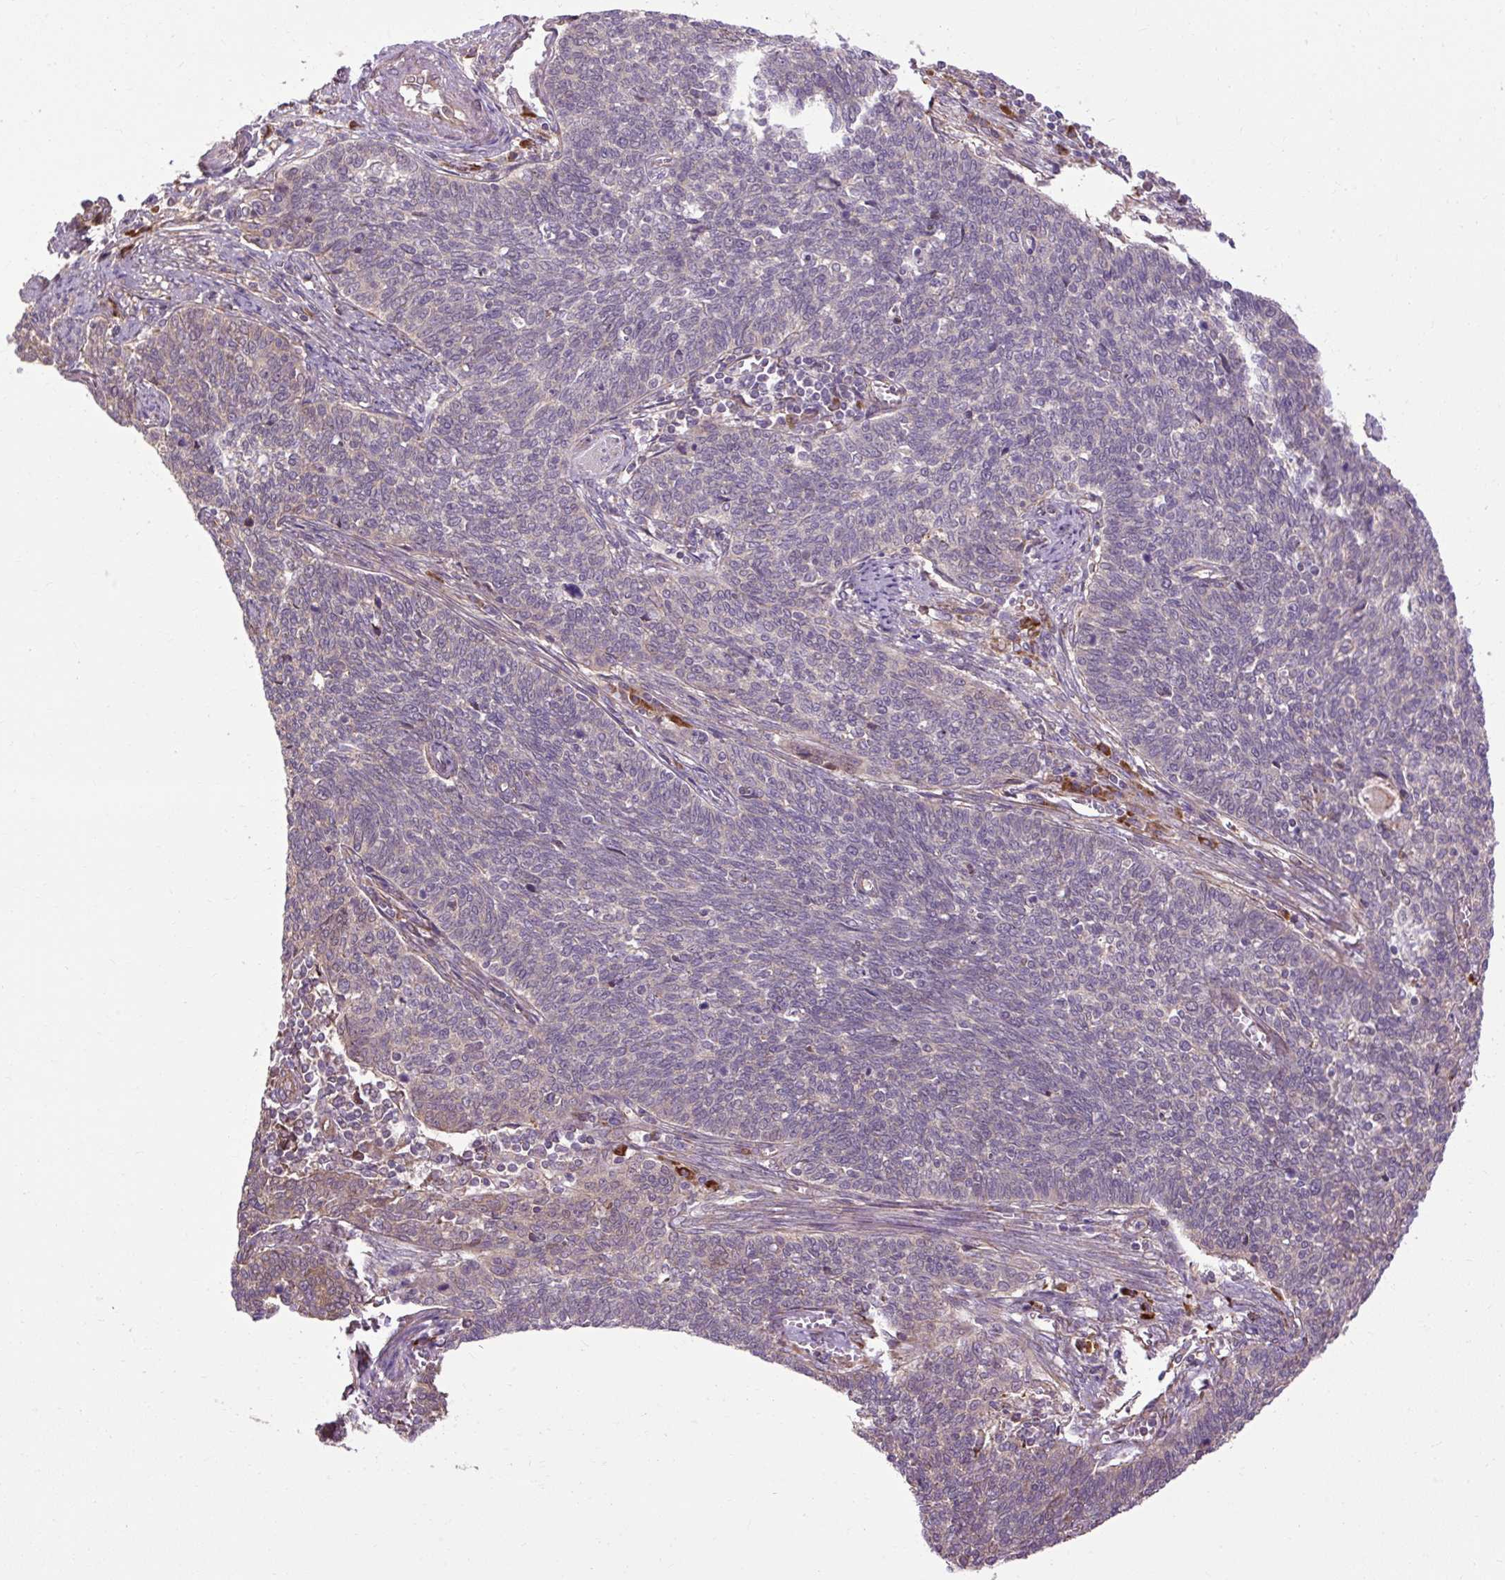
{"staining": {"intensity": "negative", "quantity": "none", "location": "none"}, "tissue": "cervical cancer", "cell_type": "Tumor cells", "image_type": "cancer", "snomed": [{"axis": "morphology", "description": "Squamous cell carcinoma, NOS"}, {"axis": "topography", "description": "Cervix"}], "caption": "High magnification brightfield microscopy of cervical cancer (squamous cell carcinoma) stained with DAB (3,3'-diaminobenzidine) (brown) and counterstained with hematoxylin (blue): tumor cells show no significant expression.", "gene": "FLRT1", "patient": {"sex": "female", "age": 39}}